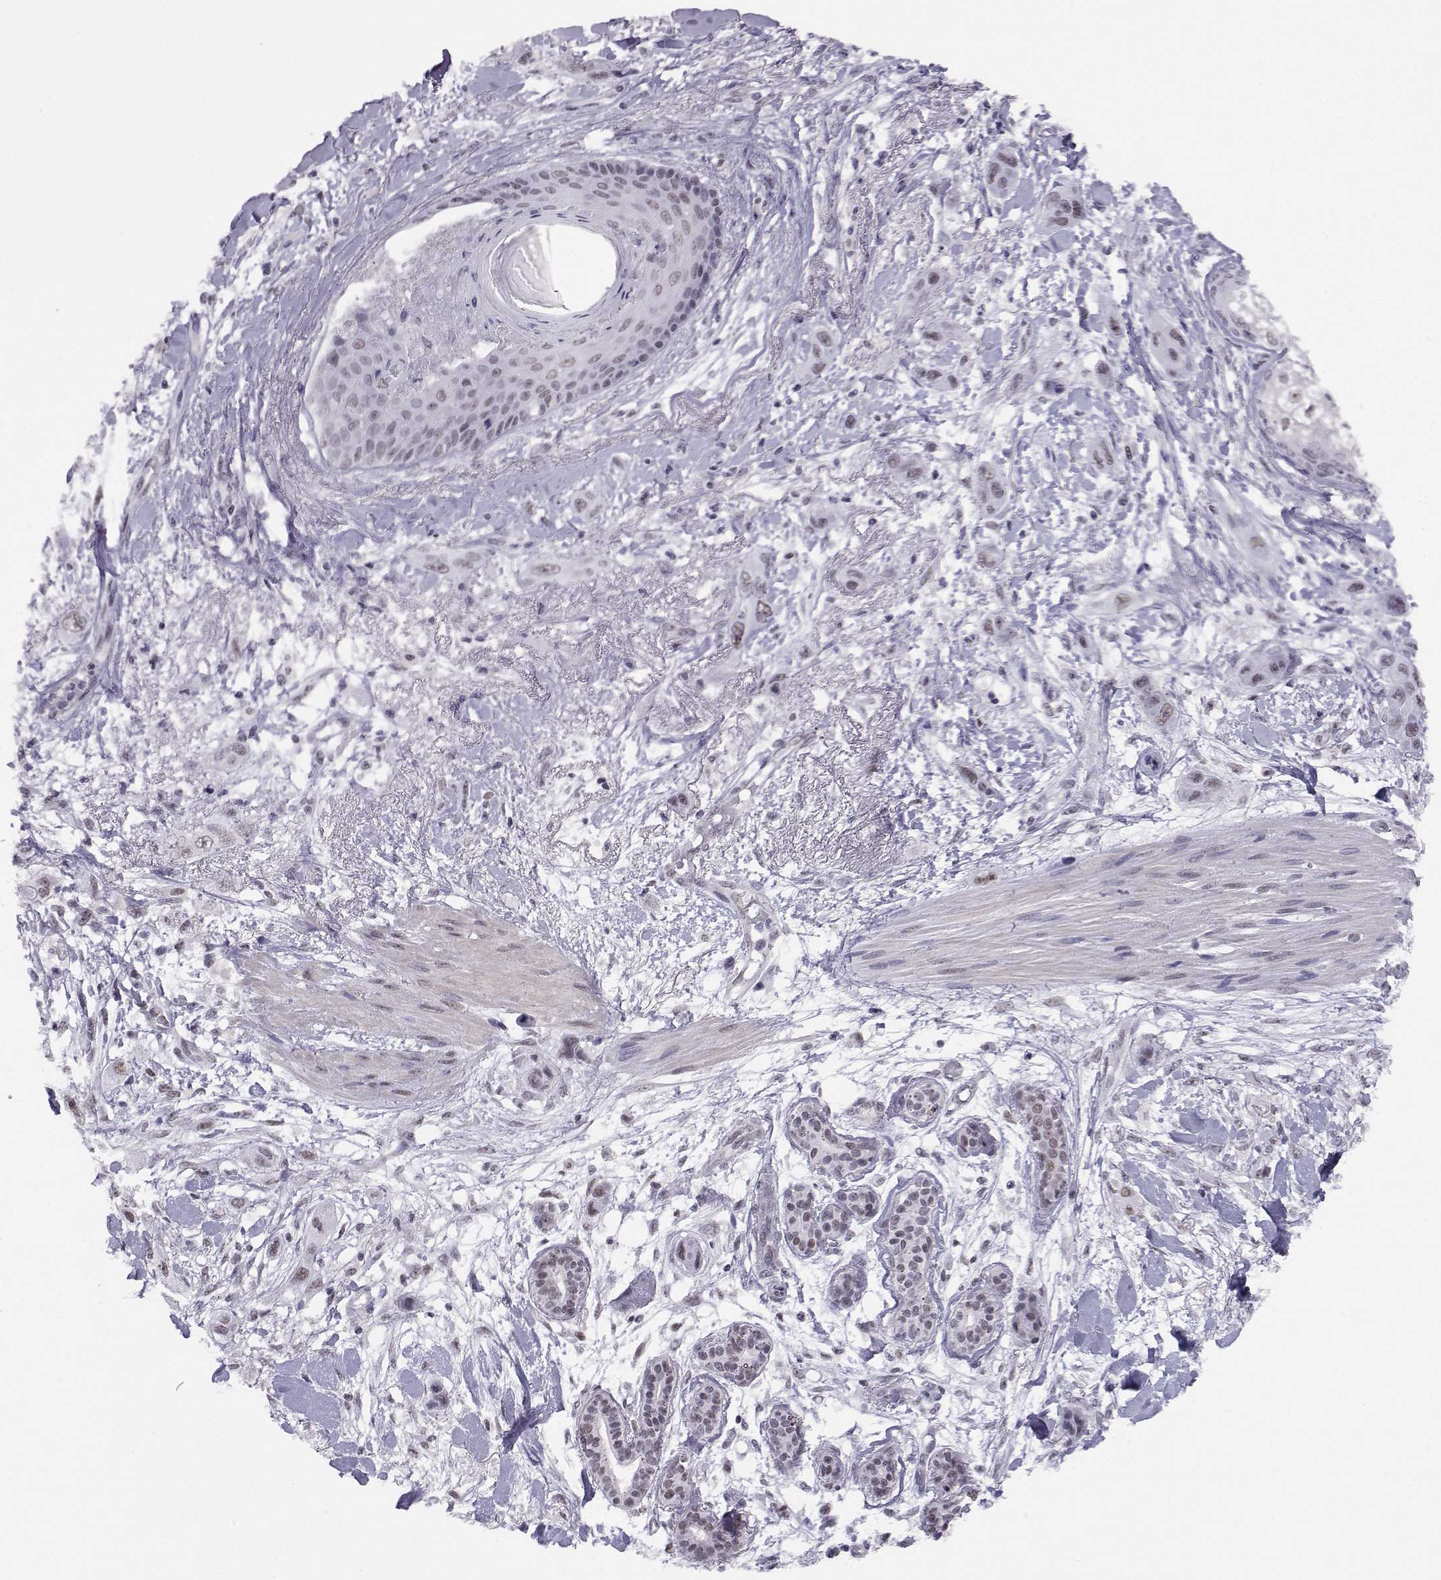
{"staining": {"intensity": "weak", "quantity": "25%-75%", "location": "nuclear"}, "tissue": "skin cancer", "cell_type": "Tumor cells", "image_type": "cancer", "snomed": [{"axis": "morphology", "description": "Squamous cell carcinoma, NOS"}, {"axis": "topography", "description": "Skin"}], "caption": "Brown immunohistochemical staining in human skin cancer (squamous cell carcinoma) shows weak nuclear expression in approximately 25%-75% of tumor cells.", "gene": "MED26", "patient": {"sex": "male", "age": 79}}